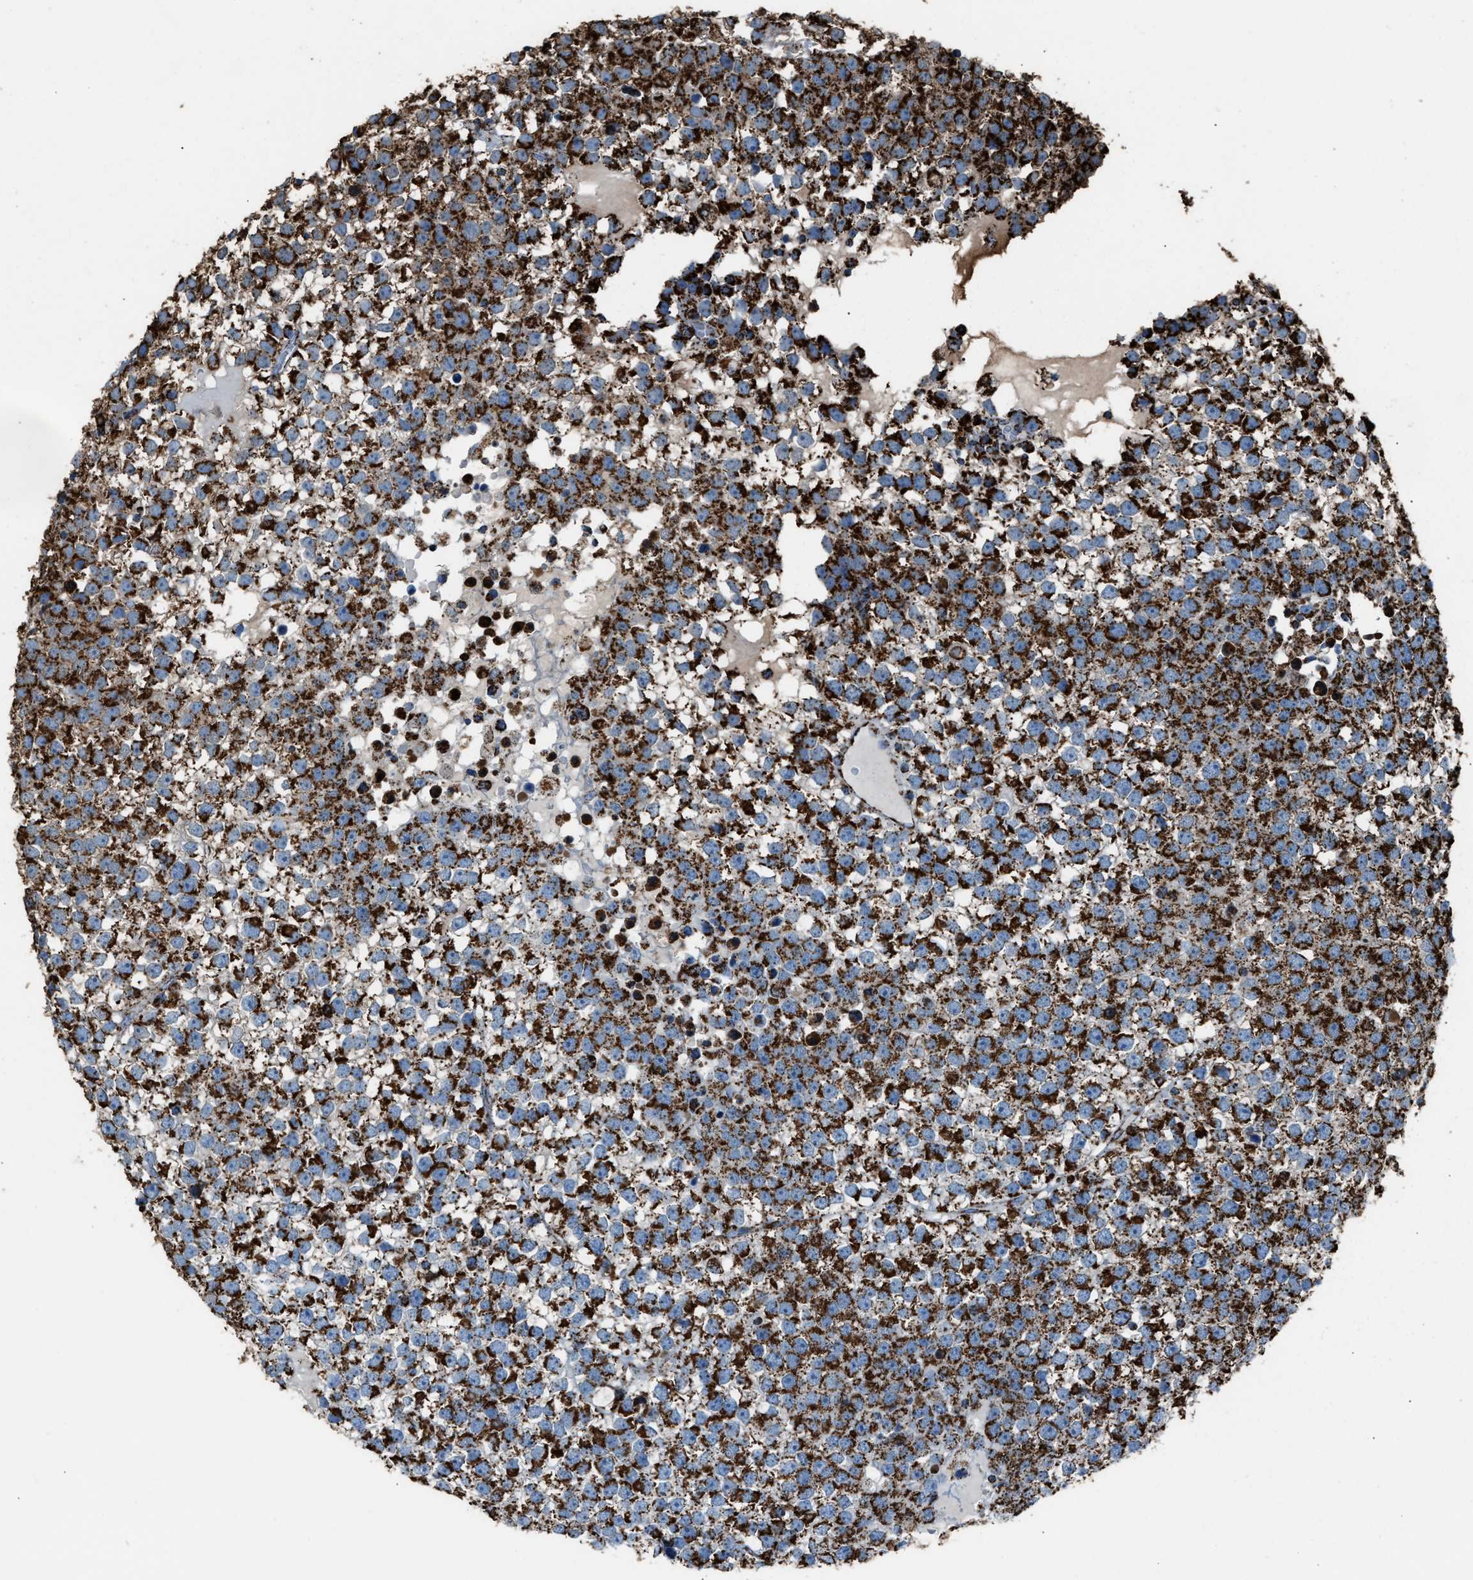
{"staining": {"intensity": "strong", "quantity": ">75%", "location": "cytoplasmic/membranous"}, "tissue": "testis cancer", "cell_type": "Tumor cells", "image_type": "cancer", "snomed": [{"axis": "morphology", "description": "Seminoma, NOS"}, {"axis": "topography", "description": "Testis"}], "caption": "Strong cytoplasmic/membranous positivity is identified in approximately >75% of tumor cells in testis seminoma.", "gene": "MDH2", "patient": {"sex": "male", "age": 65}}